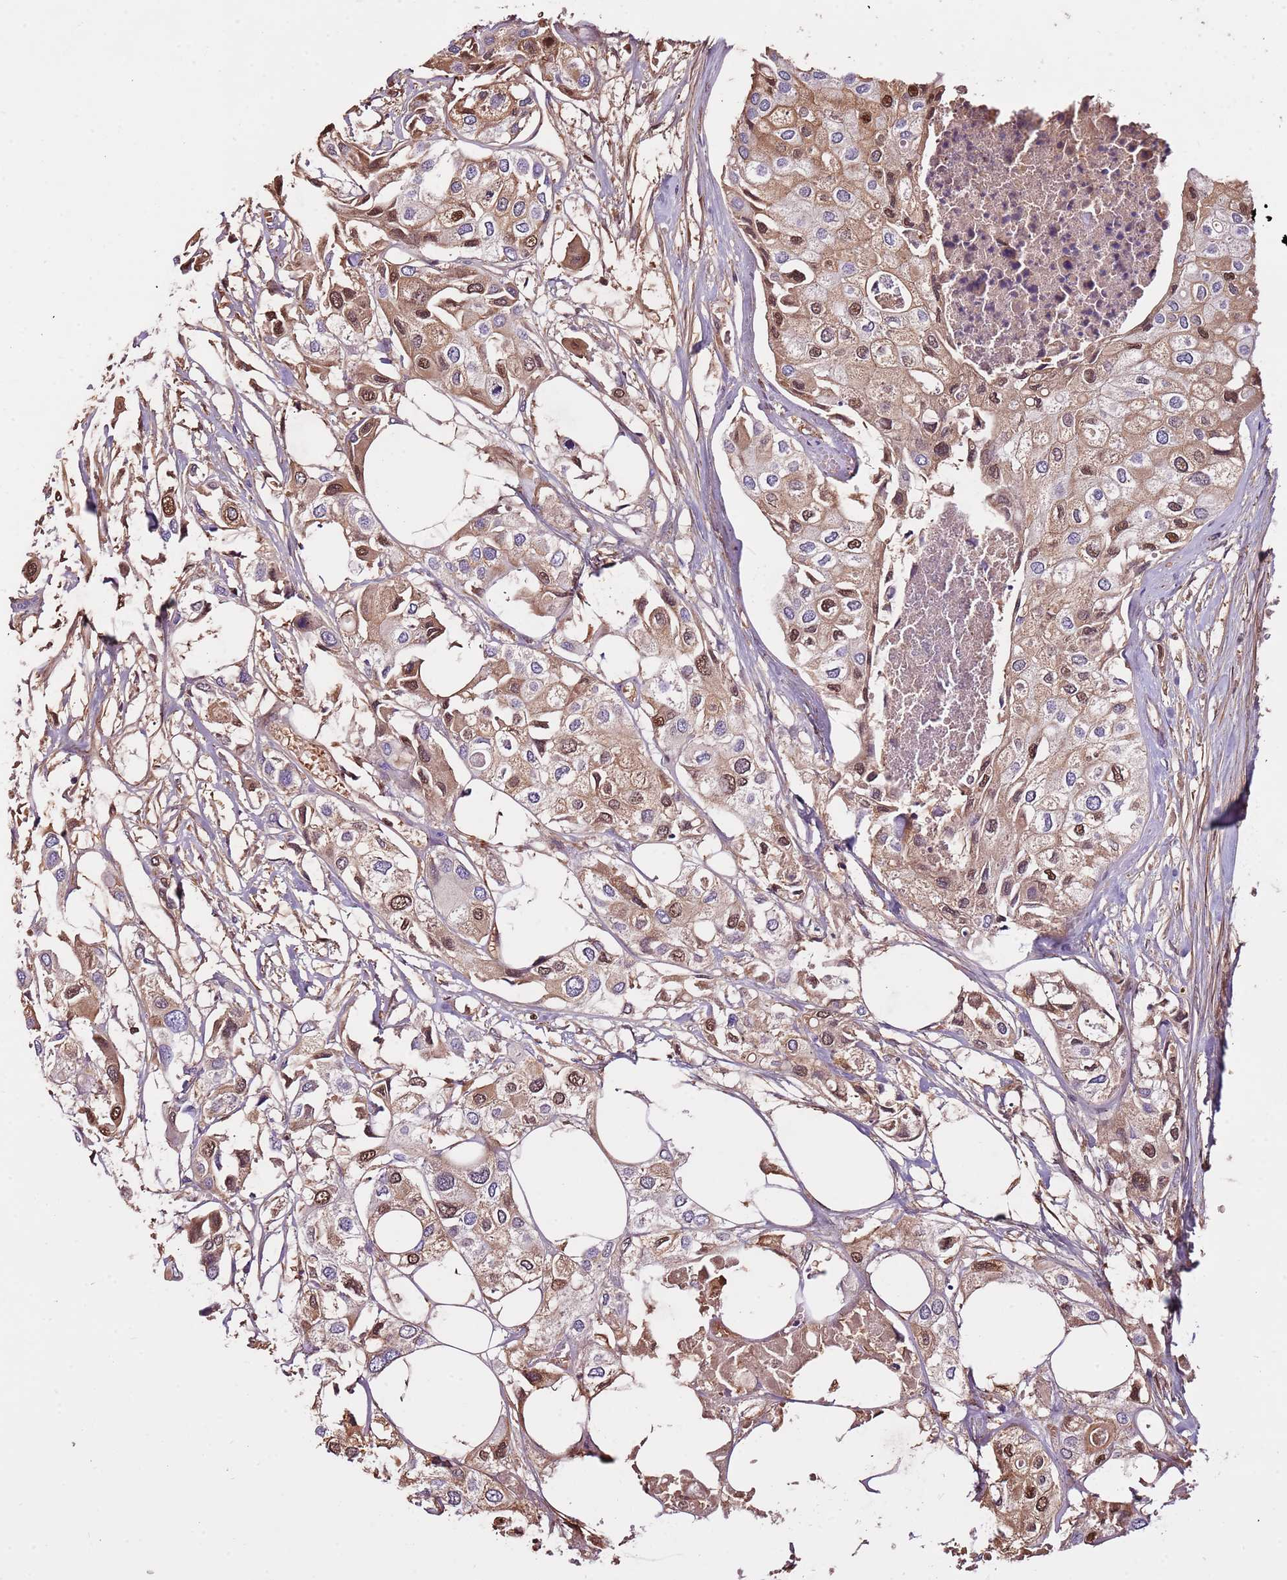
{"staining": {"intensity": "moderate", "quantity": ">75%", "location": "cytoplasmic/membranous,nuclear"}, "tissue": "urothelial cancer", "cell_type": "Tumor cells", "image_type": "cancer", "snomed": [{"axis": "morphology", "description": "Urothelial carcinoma, High grade"}, {"axis": "topography", "description": "Urinary bladder"}], "caption": "Human urothelial carcinoma (high-grade) stained with a brown dye reveals moderate cytoplasmic/membranous and nuclear positive positivity in approximately >75% of tumor cells.", "gene": "DENR", "patient": {"sex": "male", "age": 64}}